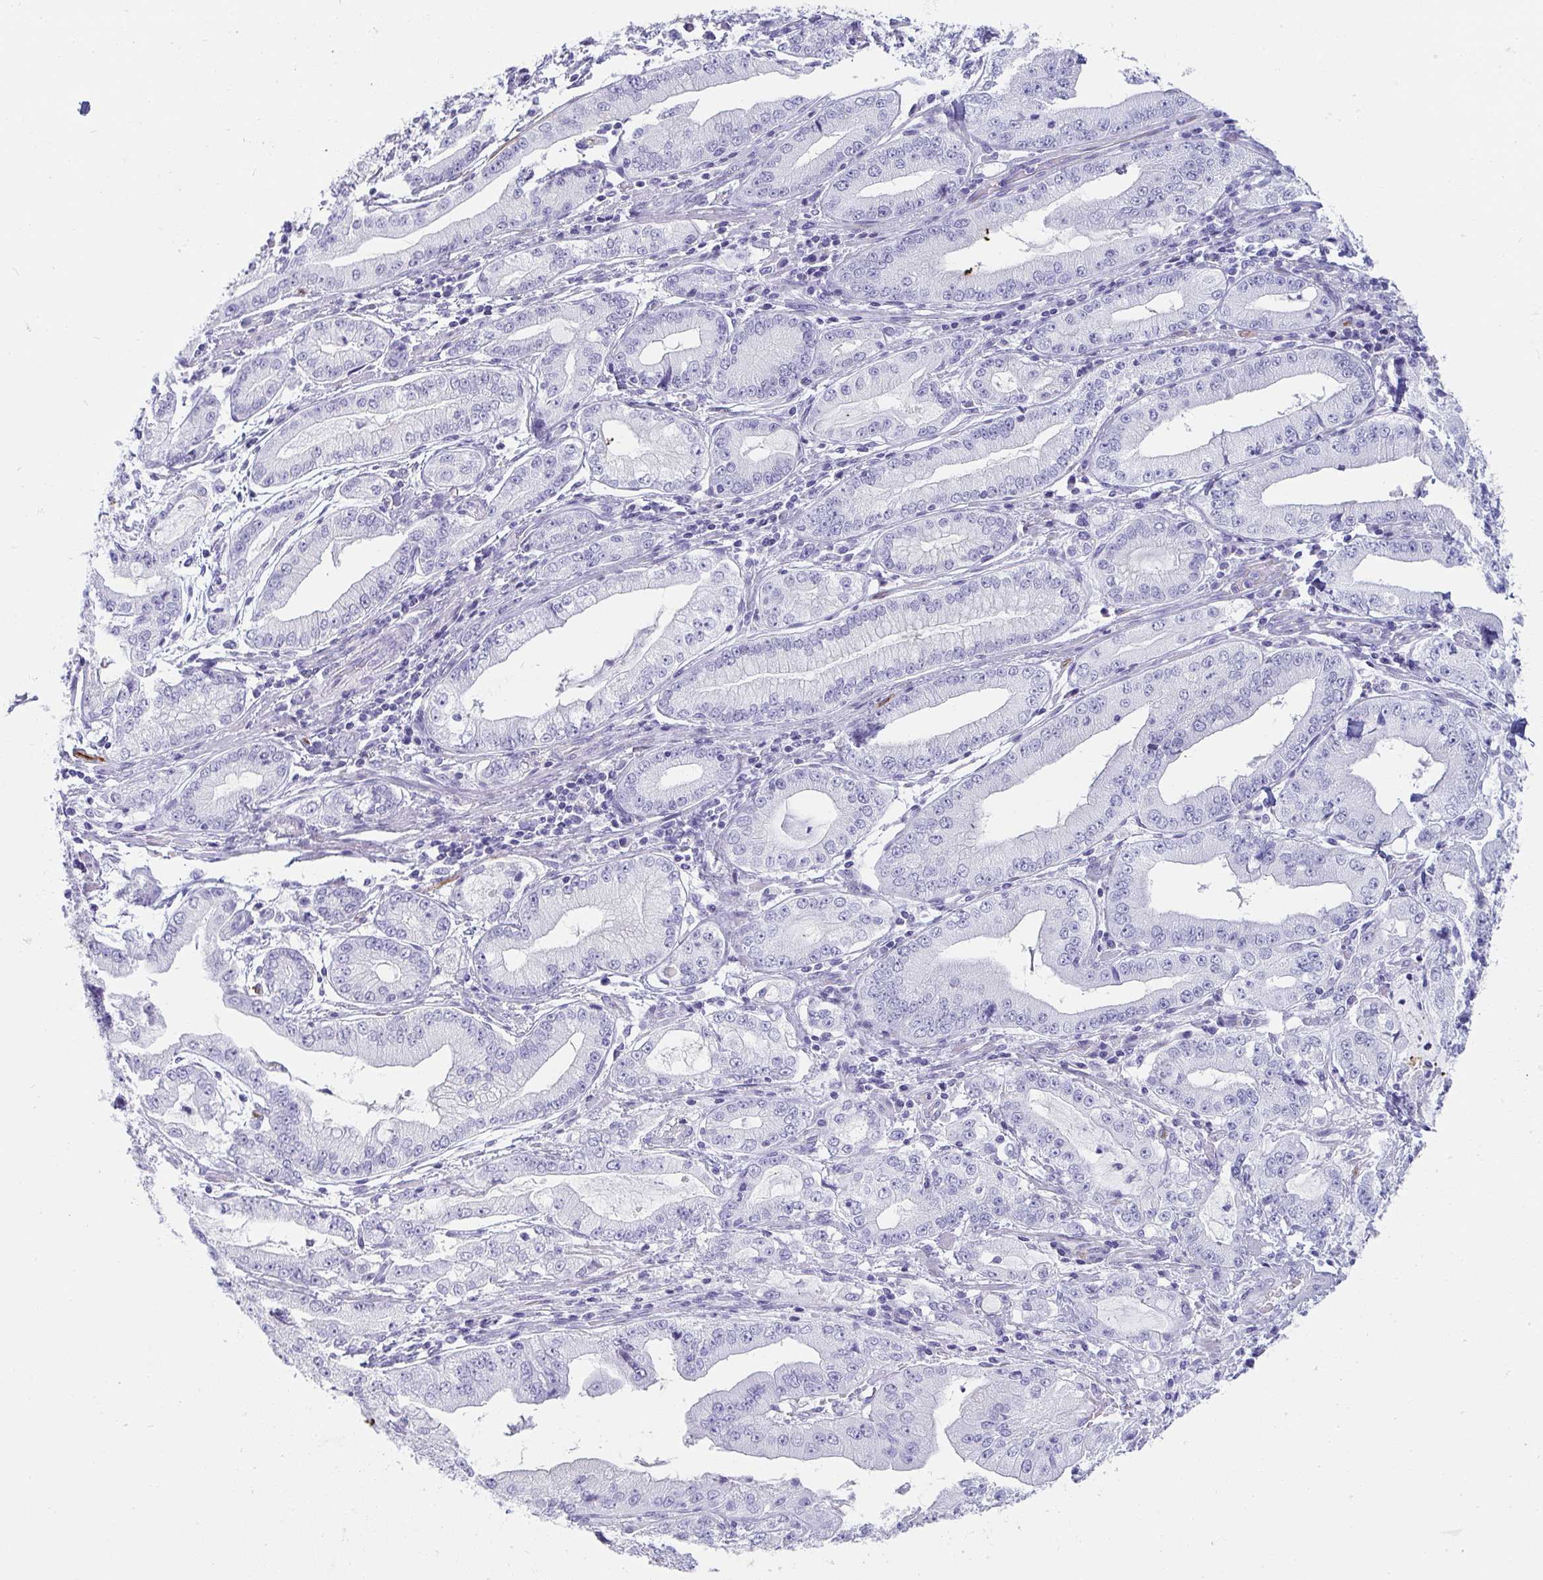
{"staining": {"intensity": "negative", "quantity": "none", "location": "none"}, "tissue": "stomach cancer", "cell_type": "Tumor cells", "image_type": "cancer", "snomed": [{"axis": "morphology", "description": "Adenocarcinoma, NOS"}, {"axis": "topography", "description": "Stomach, upper"}], "caption": "This is an immunohistochemistry micrograph of human stomach adenocarcinoma. There is no expression in tumor cells.", "gene": "PRND", "patient": {"sex": "female", "age": 74}}